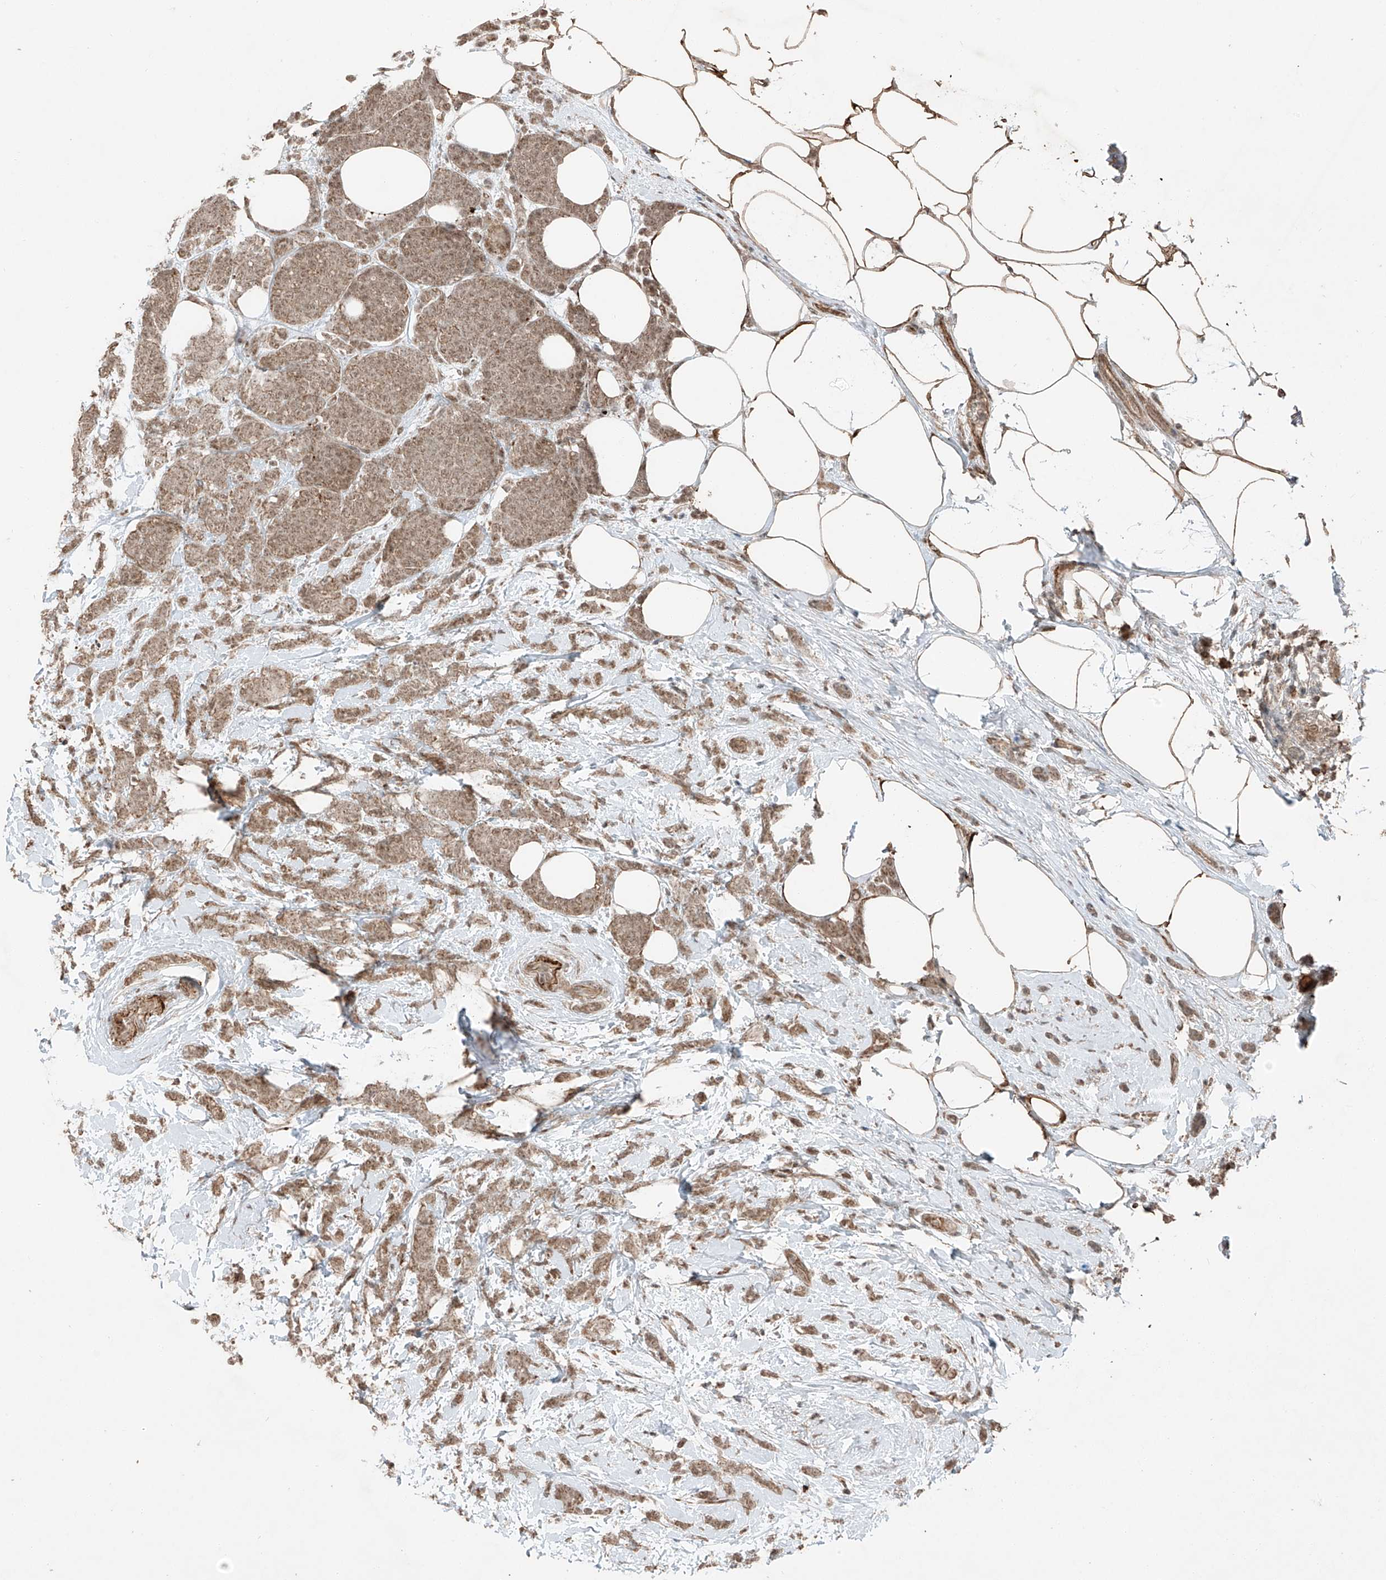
{"staining": {"intensity": "moderate", "quantity": ">75%", "location": "cytoplasmic/membranous,nuclear"}, "tissue": "breast cancer", "cell_type": "Tumor cells", "image_type": "cancer", "snomed": [{"axis": "morphology", "description": "Lobular carcinoma"}, {"axis": "topography", "description": "Breast"}], "caption": "Immunohistochemistry (IHC) (DAB (3,3'-diaminobenzidine)) staining of human breast cancer demonstrates moderate cytoplasmic/membranous and nuclear protein positivity in approximately >75% of tumor cells. The staining was performed using DAB to visualize the protein expression in brown, while the nuclei were stained in blue with hematoxylin (Magnification: 20x).", "gene": "ZNF620", "patient": {"sex": "female", "age": 58}}